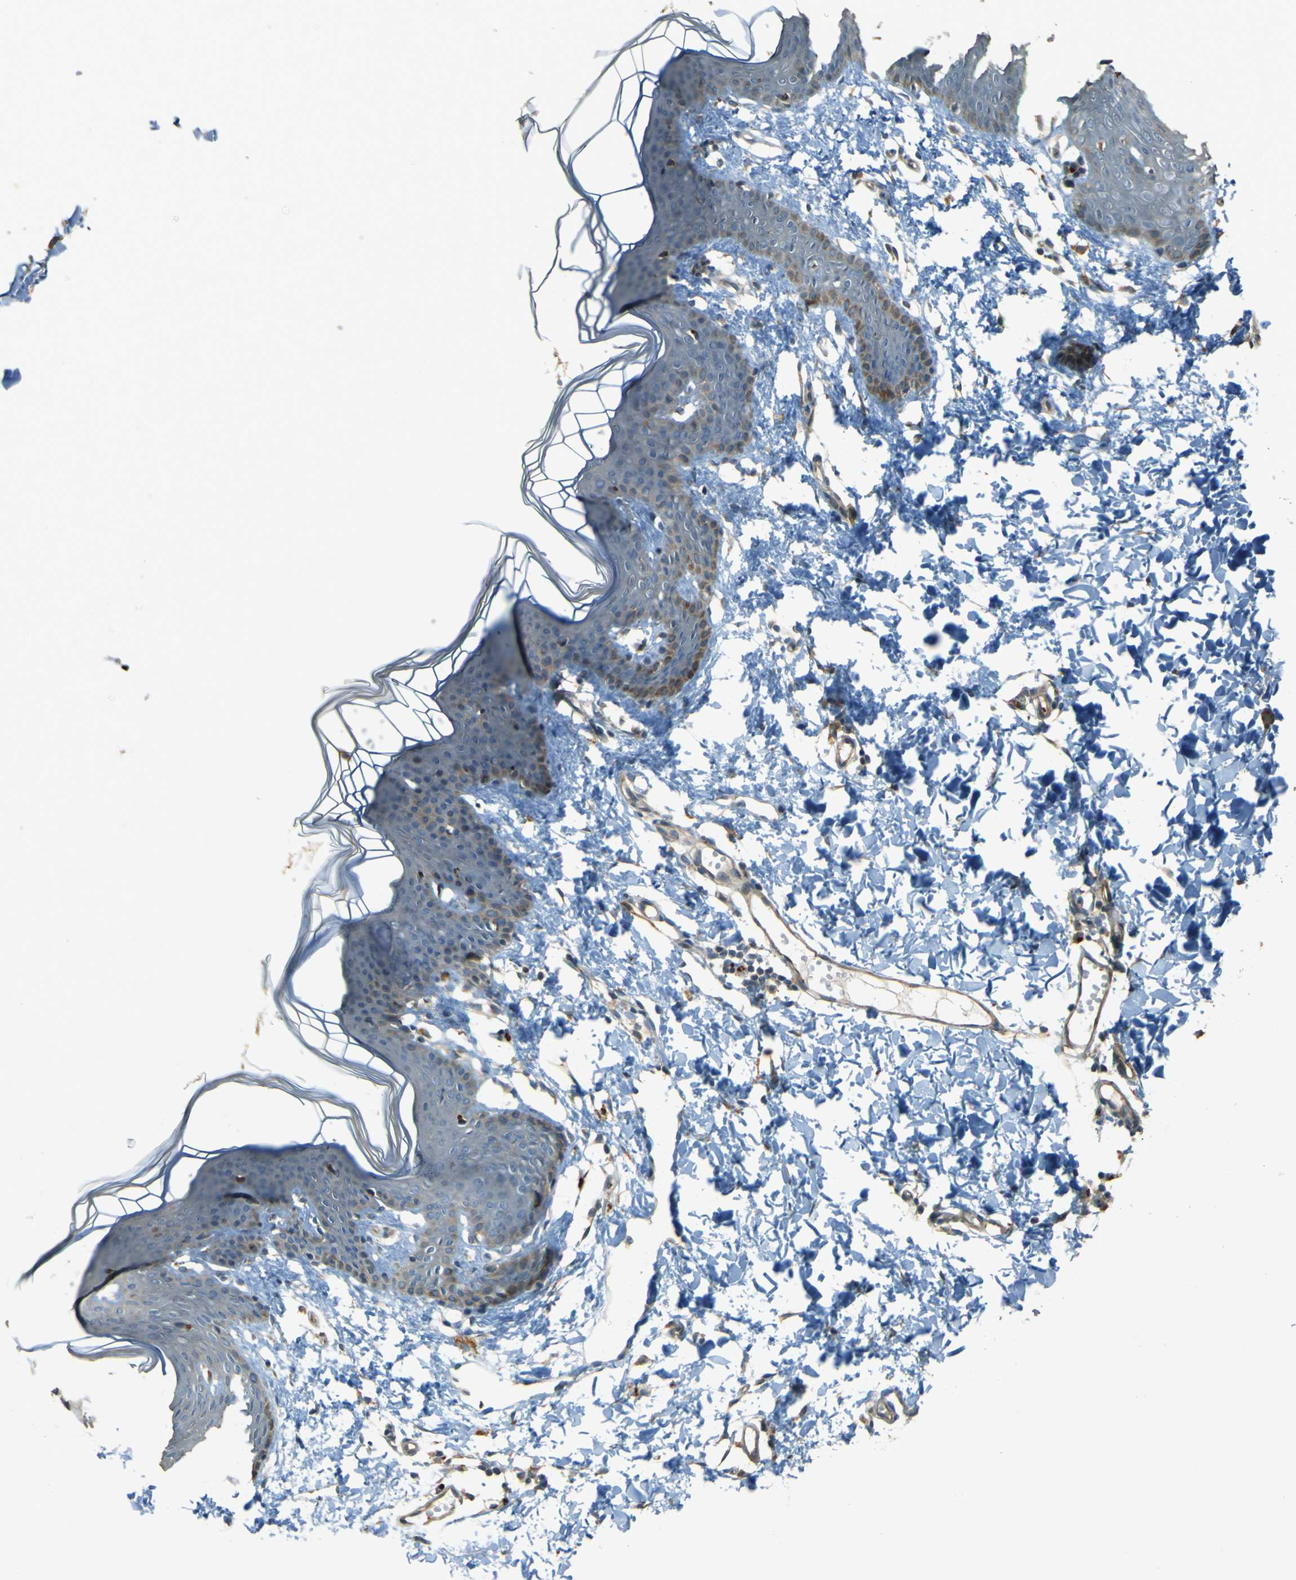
{"staining": {"intensity": "weak", "quantity": ">75%", "location": "cytoplasmic/membranous"}, "tissue": "skin", "cell_type": "Fibroblasts", "image_type": "normal", "snomed": [{"axis": "morphology", "description": "Normal tissue, NOS"}, {"axis": "topography", "description": "Skin"}], "caption": "Protein positivity by immunohistochemistry (IHC) demonstrates weak cytoplasmic/membranous staining in approximately >75% of fibroblasts in benign skin. (IHC, brightfield microscopy, high magnification).", "gene": "NEXN", "patient": {"sex": "female", "age": 17}}